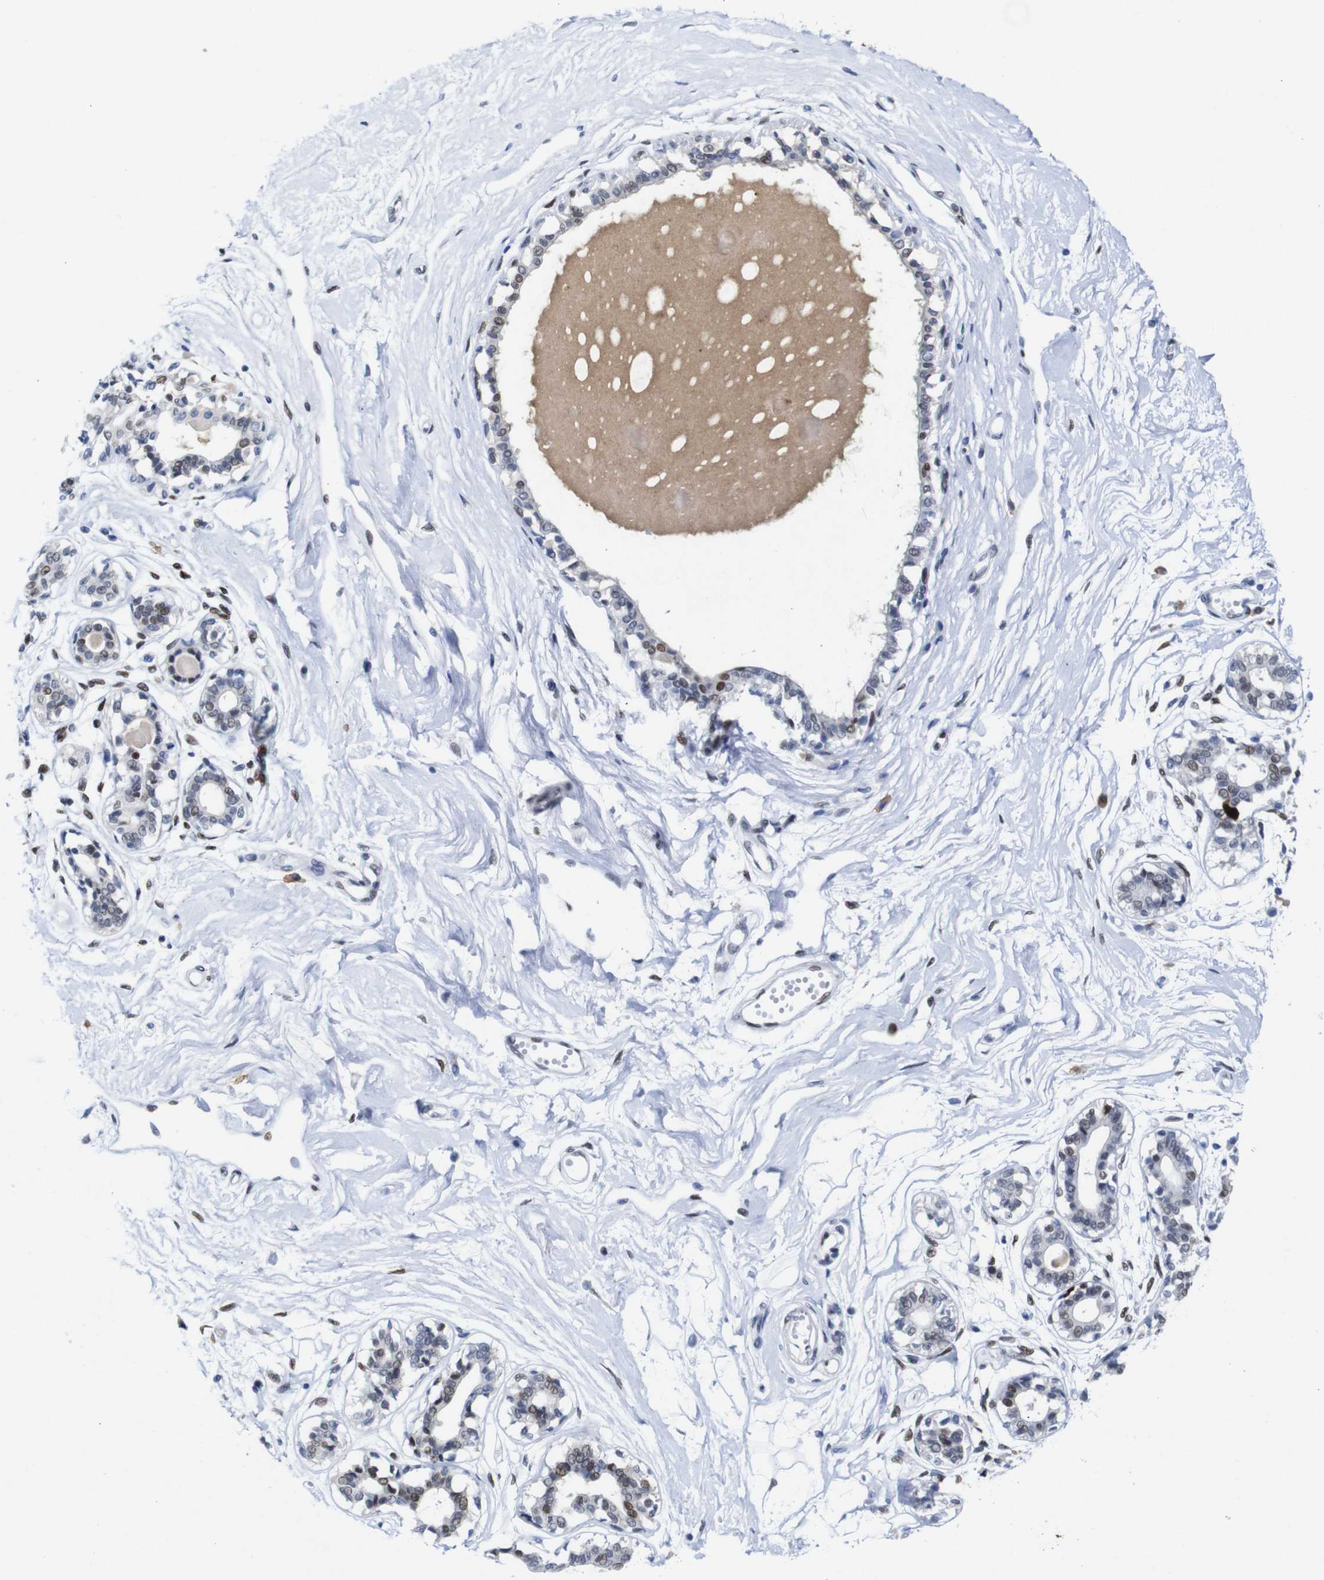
{"staining": {"intensity": "negative", "quantity": "none", "location": "none"}, "tissue": "breast", "cell_type": "Adipocytes", "image_type": "normal", "snomed": [{"axis": "morphology", "description": "Normal tissue, NOS"}, {"axis": "topography", "description": "Breast"}], "caption": "Immunohistochemistry (IHC) micrograph of normal human breast stained for a protein (brown), which exhibits no expression in adipocytes. The staining was performed using DAB (3,3'-diaminobenzidine) to visualize the protein expression in brown, while the nuclei were stained in blue with hematoxylin (Magnification: 20x).", "gene": "FOSL2", "patient": {"sex": "female", "age": 45}}